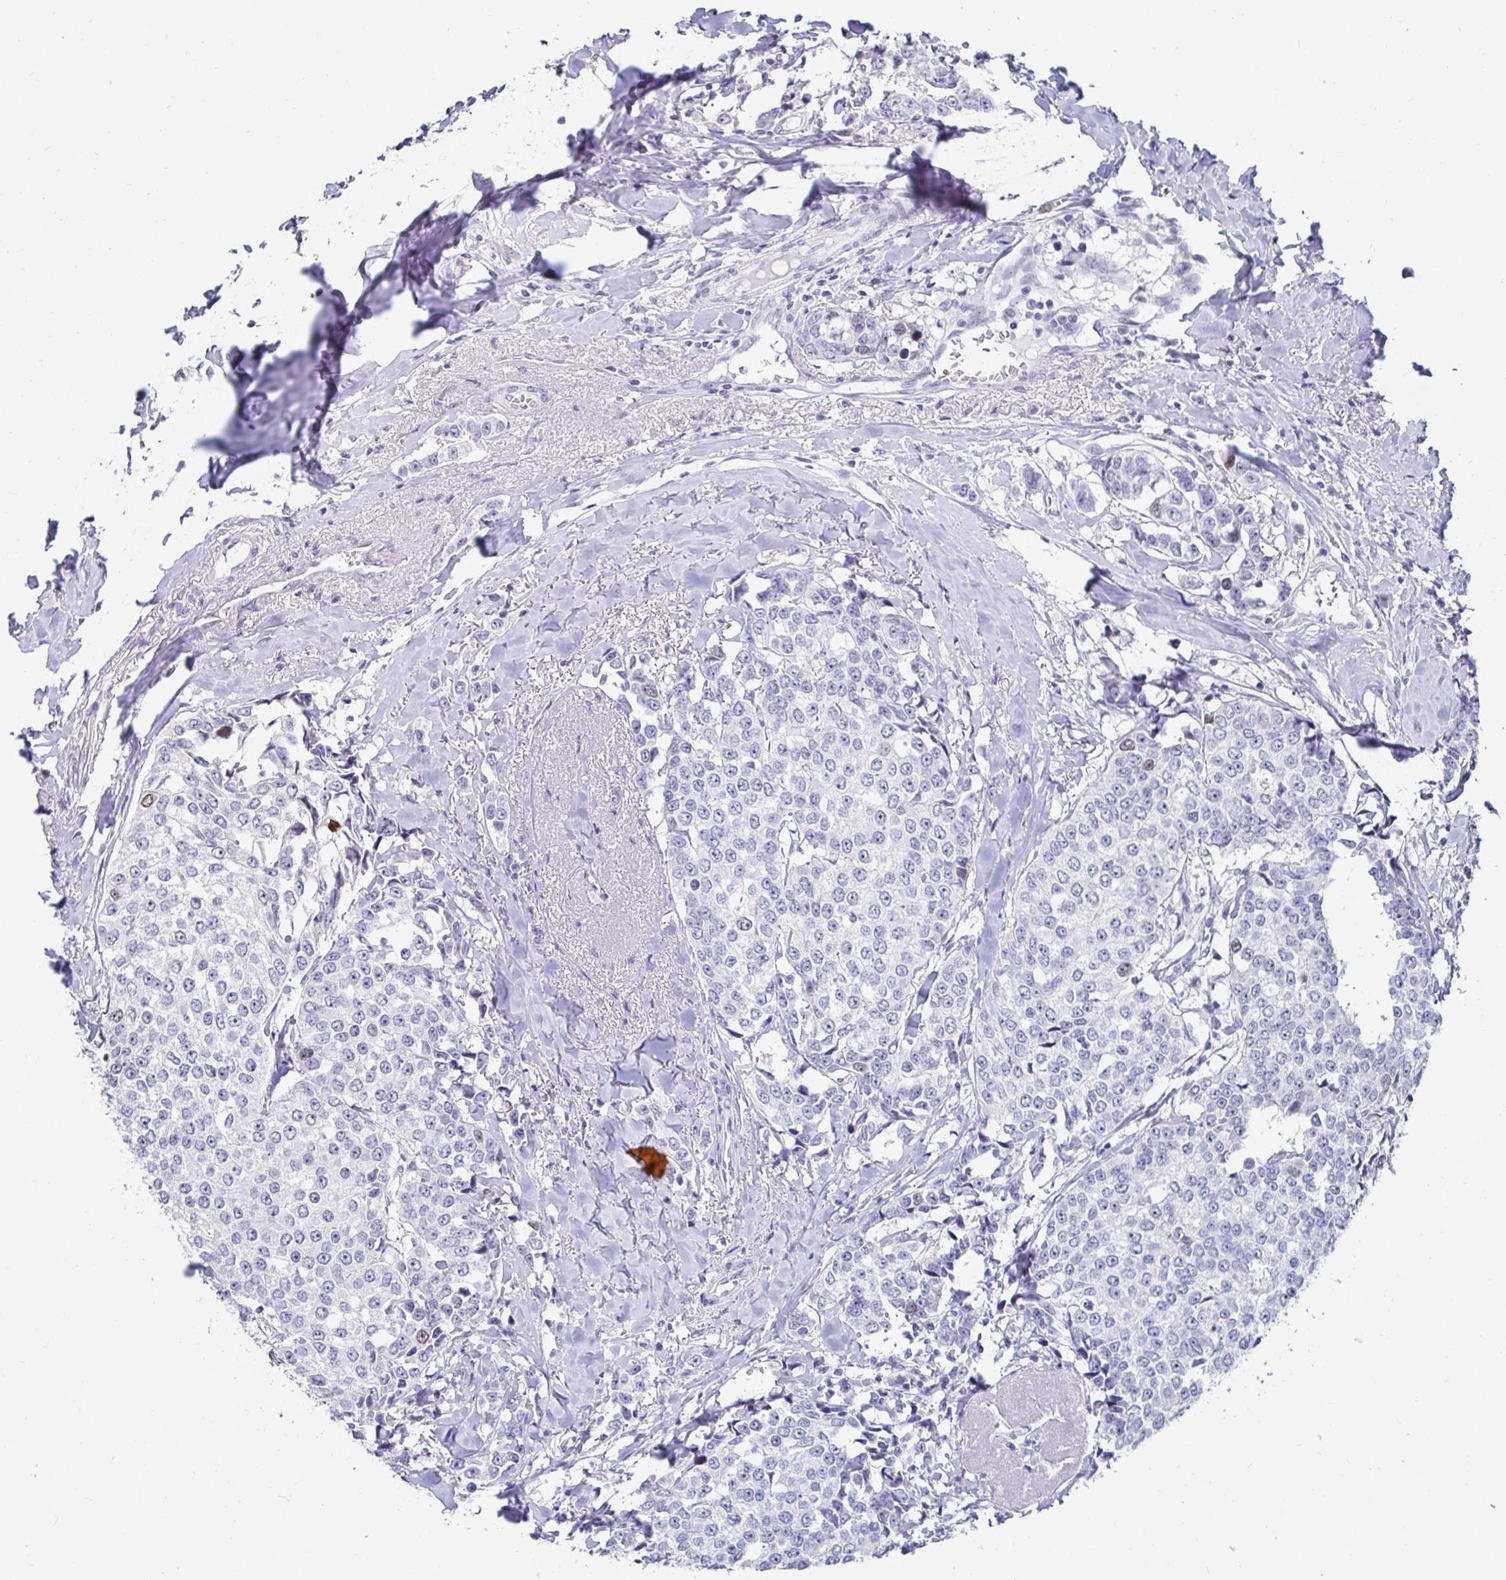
{"staining": {"intensity": "moderate", "quantity": "<25%", "location": "nuclear"}, "tissue": "breast cancer", "cell_type": "Tumor cells", "image_type": "cancer", "snomed": [{"axis": "morphology", "description": "Duct carcinoma"}, {"axis": "topography", "description": "Breast"}], "caption": "High-magnification brightfield microscopy of breast cancer (infiltrating ductal carcinoma) stained with DAB (3,3'-diaminobenzidine) (brown) and counterstained with hematoxylin (blue). tumor cells exhibit moderate nuclear positivity is appreciated in approximately<25% of cells. The staining was performed using DAB (3,3'-diaminobenzidine) to visualize the protein expression in brown, while the nuclei were stained in blue with hematoxylin (Magnification: 20x).", "gene": "ANLN", "patient": {"sex": "female", "age": 80}}